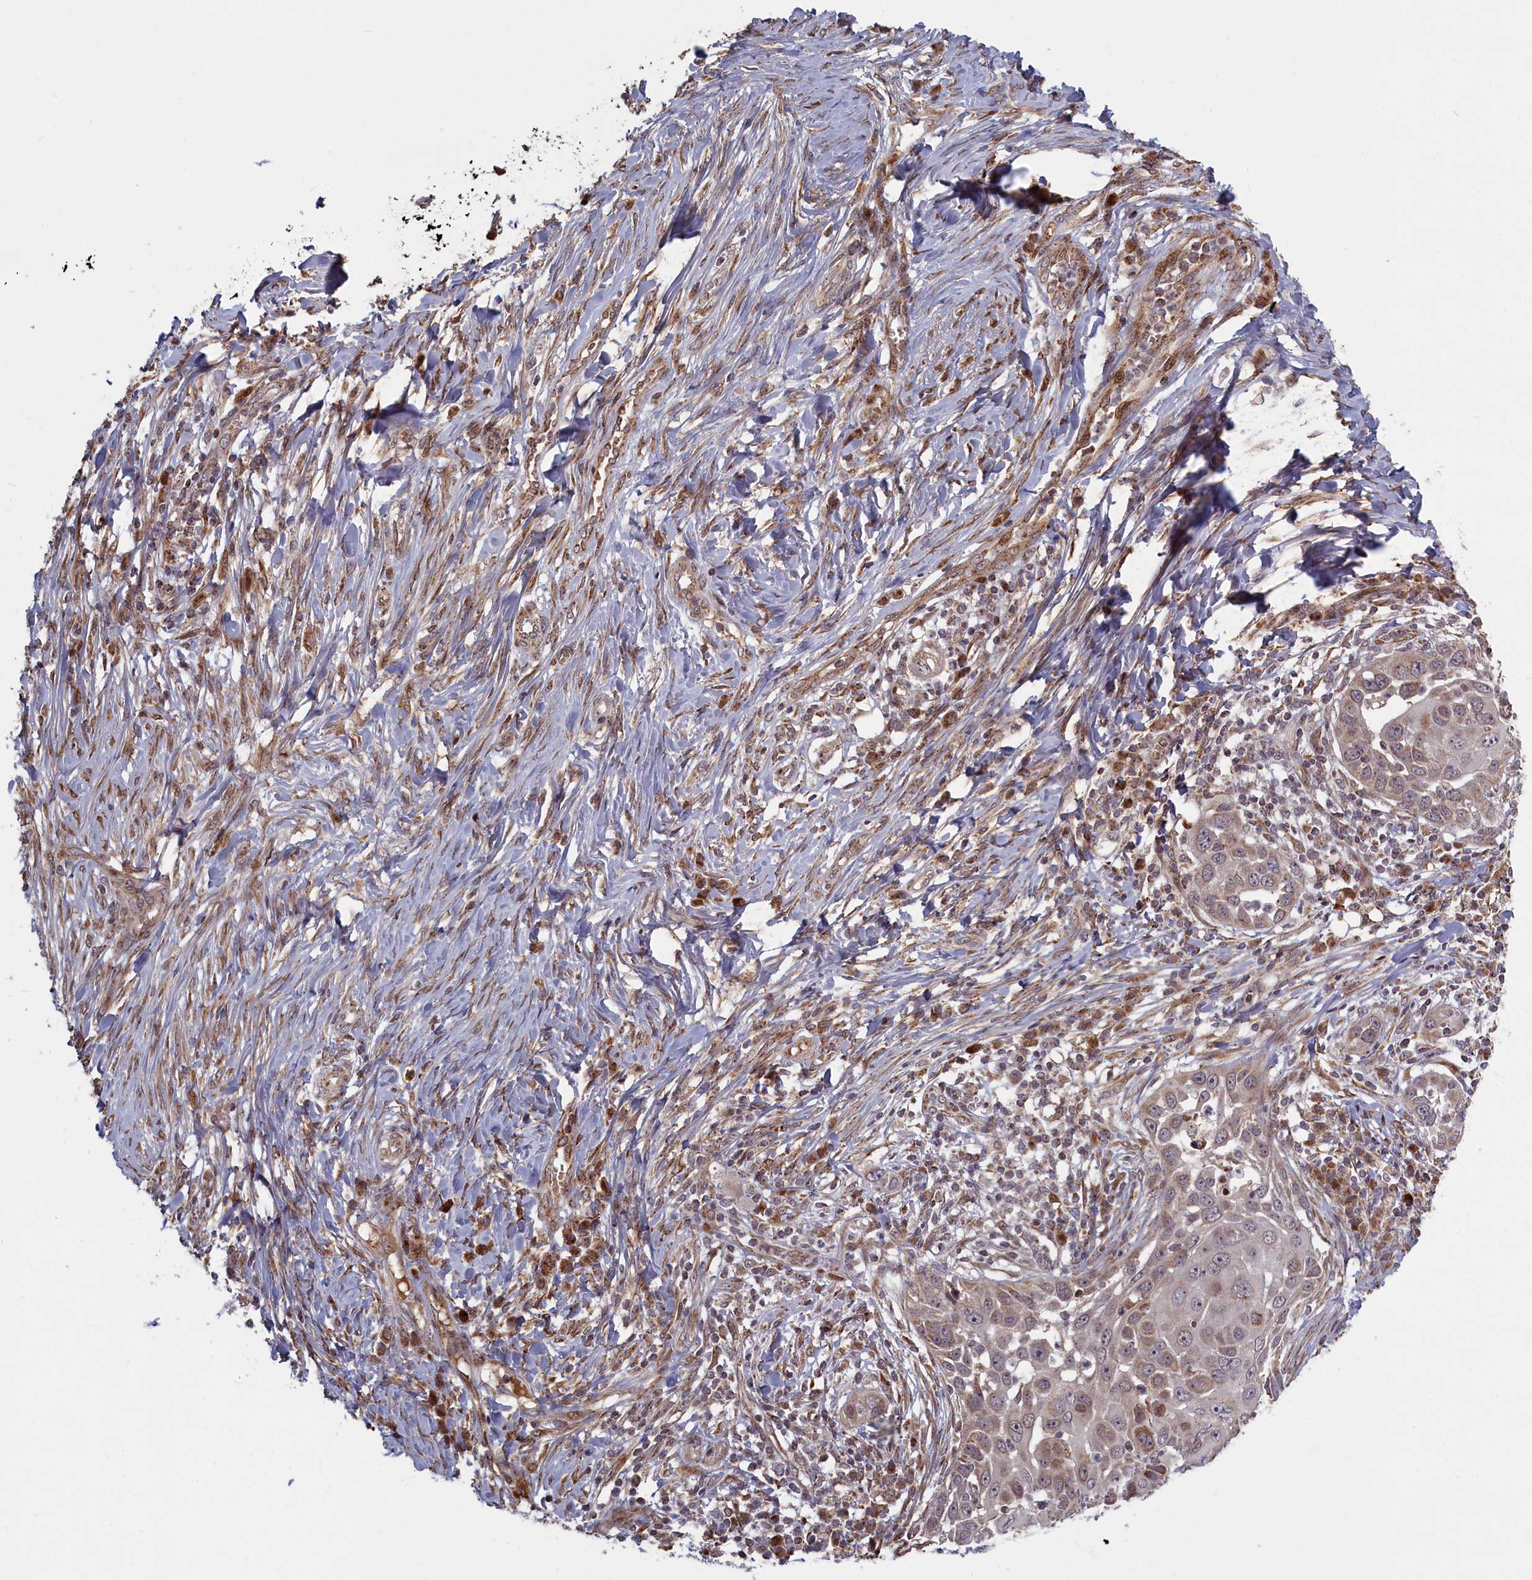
{"staining": {"intensity": "moderate", "quantity": "25%-75%", "location": "cytoplasmic/membranous,nuclear"}, "tissue": "skin cancer", "cell_type": "Tumor cells", "image_type": "cancer", "snomed": [{"axis": "morphology", "description": "Squamous cell carcinoma, NOS"}, {"axis": "topography", "description": "Skin"}], "caption": "This is a micrograph of IHC staining of skin cancer, which shows moderate staining in the cytoplasmic/membranous and nuclear of tumor cells.", "gene": "PLA2G10", "patient": {"sex": "female", "age": 44}}